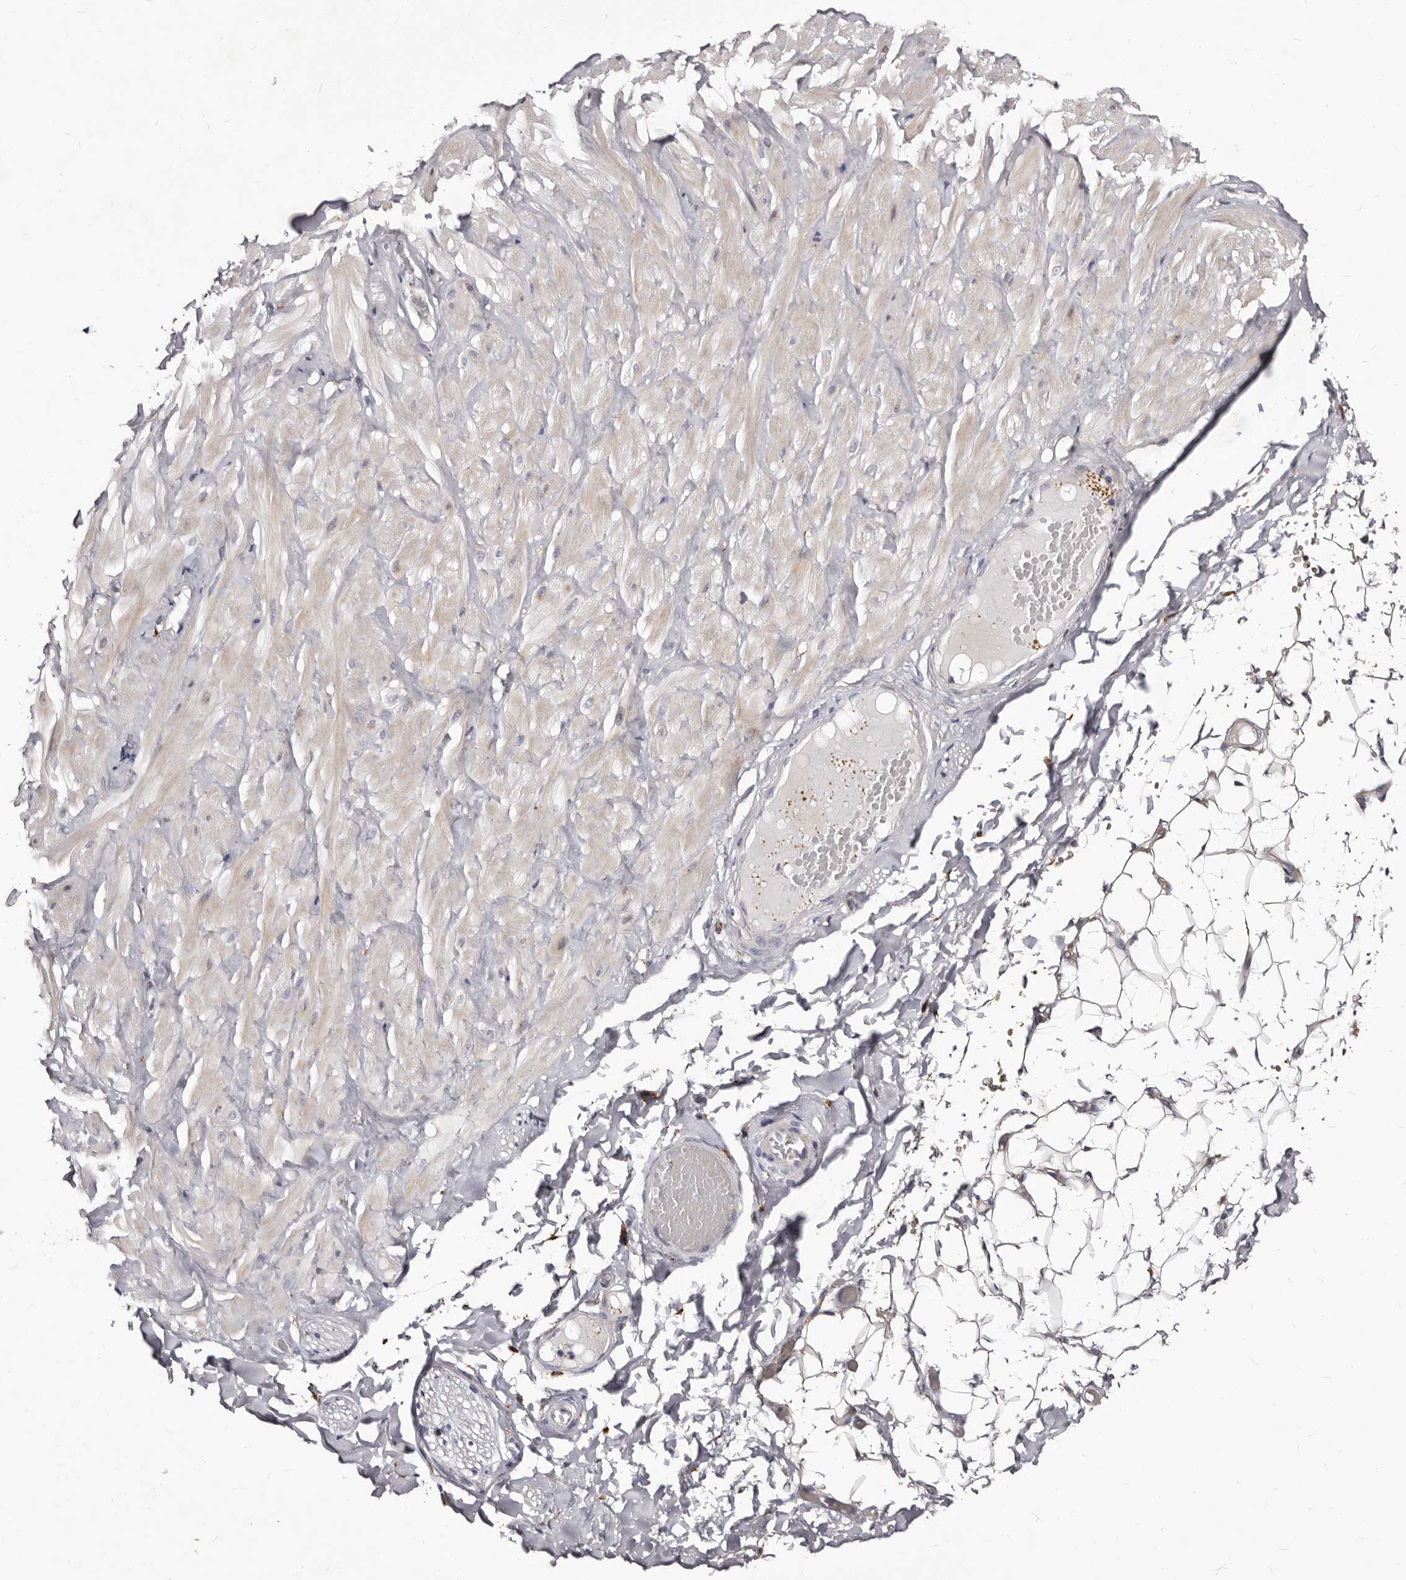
{"staining": {"intensity": "negative", "quantity": "none", "location": "none"}, "tissue": "adipose tissue", "cell_type": "Adipocytes", "image_type": "normal", "snomed": [{"axis": "morphology", "description": "Normal tissue, NOS"}, {"axis": "topography", "description": "Adipose tissue"}, {"axis": "topography", "description": "Vascular tissue"}, {"axis": "topography", "description": "Peripheral nerve tissue"}], "caption": "There is no significant positivity in adipocytes of adipose tissue. (Brightfield microscopy of DAB (3,3'-diaminobenzidine) IHC at high magnification).", "gene": "AUNIP", "patient": {"sex": "male", "age": 25}}